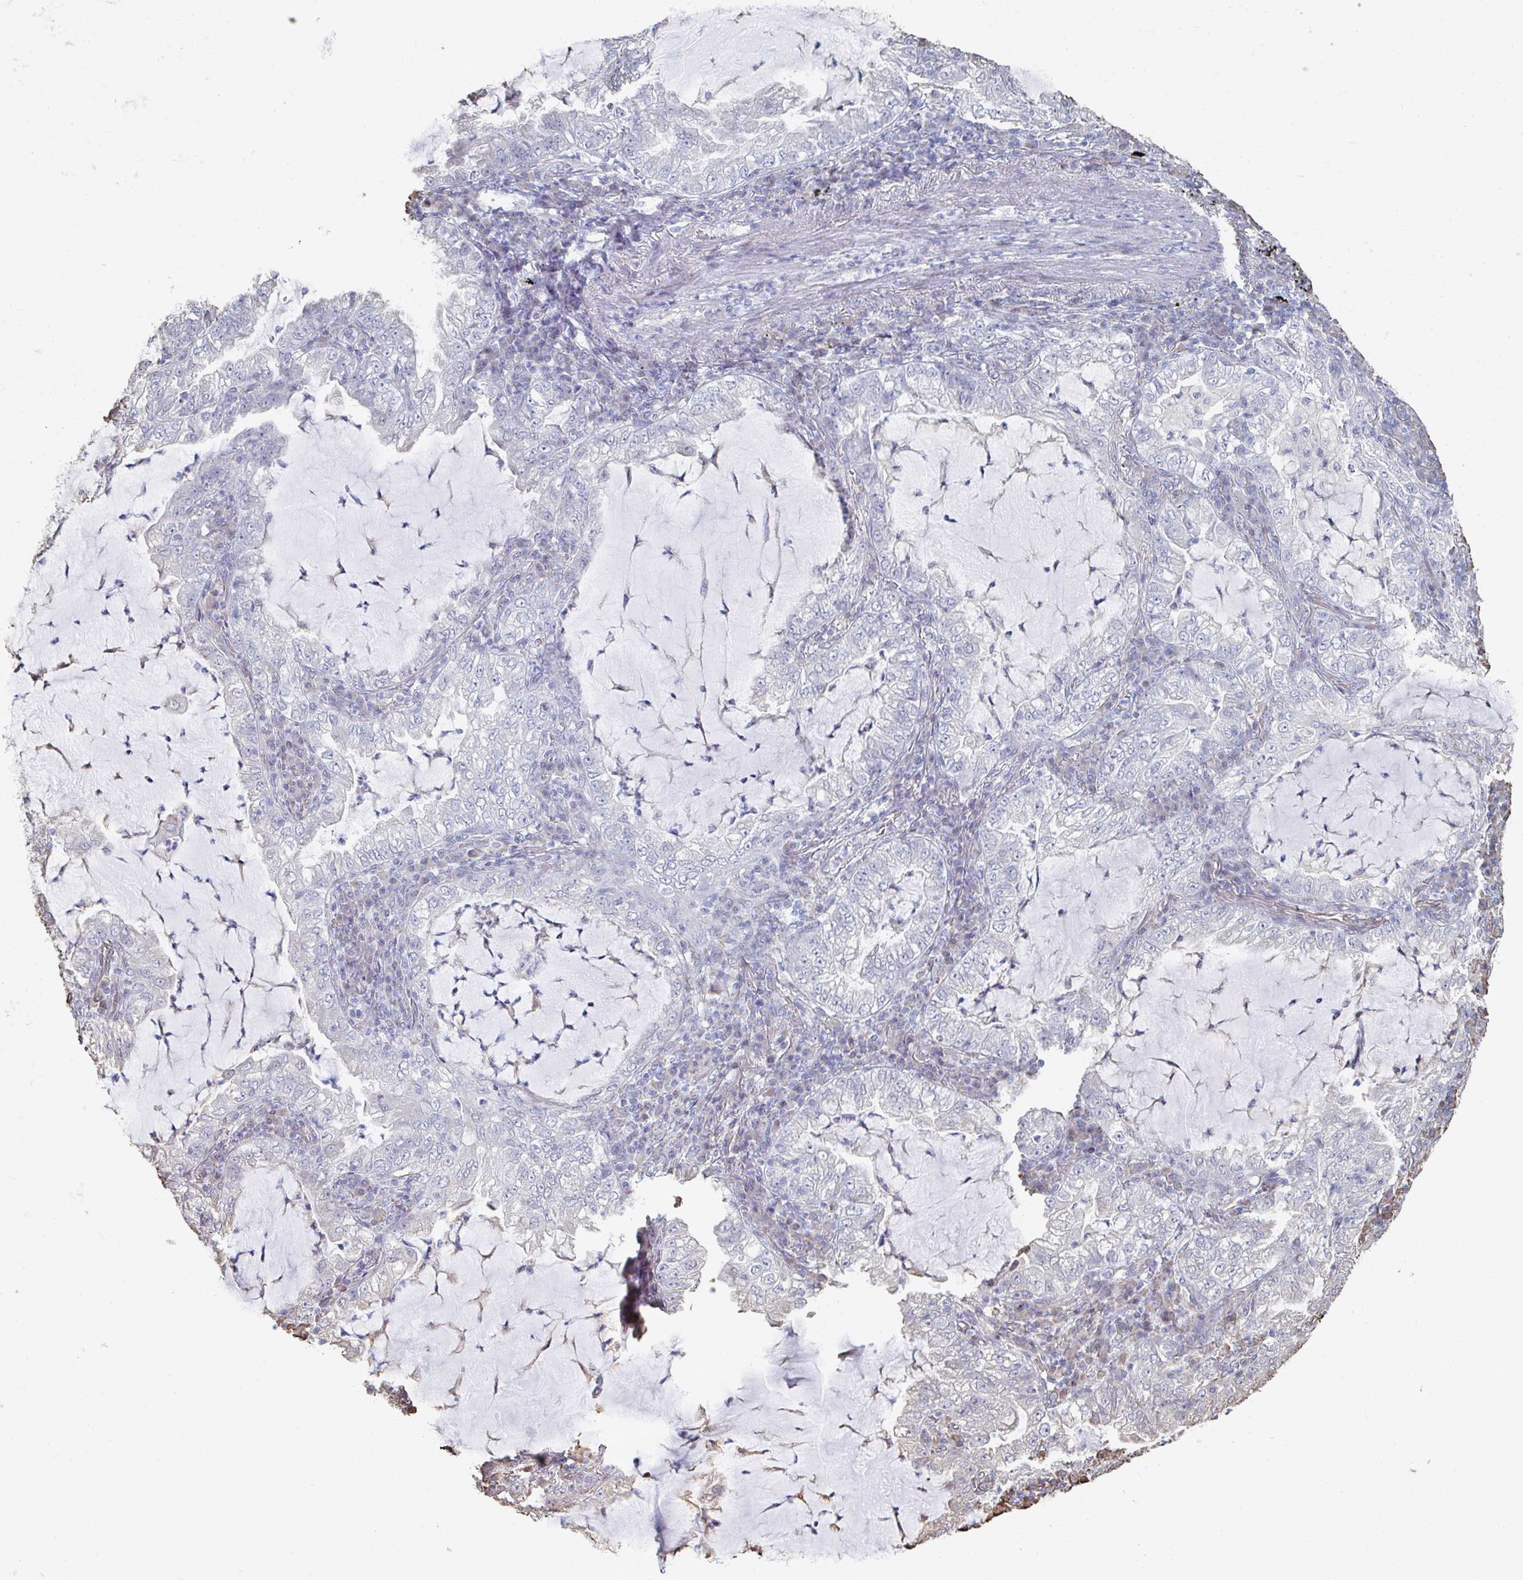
{"staining": {"intensity": "negative", "quantity": "none", "location": "none"}, "tissue": "lung cancer", "cell_type": "Tumor cells", "image_type": "cancer", "snomed": [{"axis": "morphology", "description": "Adenocarcinoma, NOS"}, {"axis": "topography", "description": "Lung"}], "caption": "The micrograph demonstrates no staining of tumor cells in lung adenocarcinoma. (Stains: DAB IHC with hematoxylin counter stain, Microscopy: brightfield microscopy at high magnification).", "gene": "RAB5IF", "patient": {"sex": "female", "age": 73}}